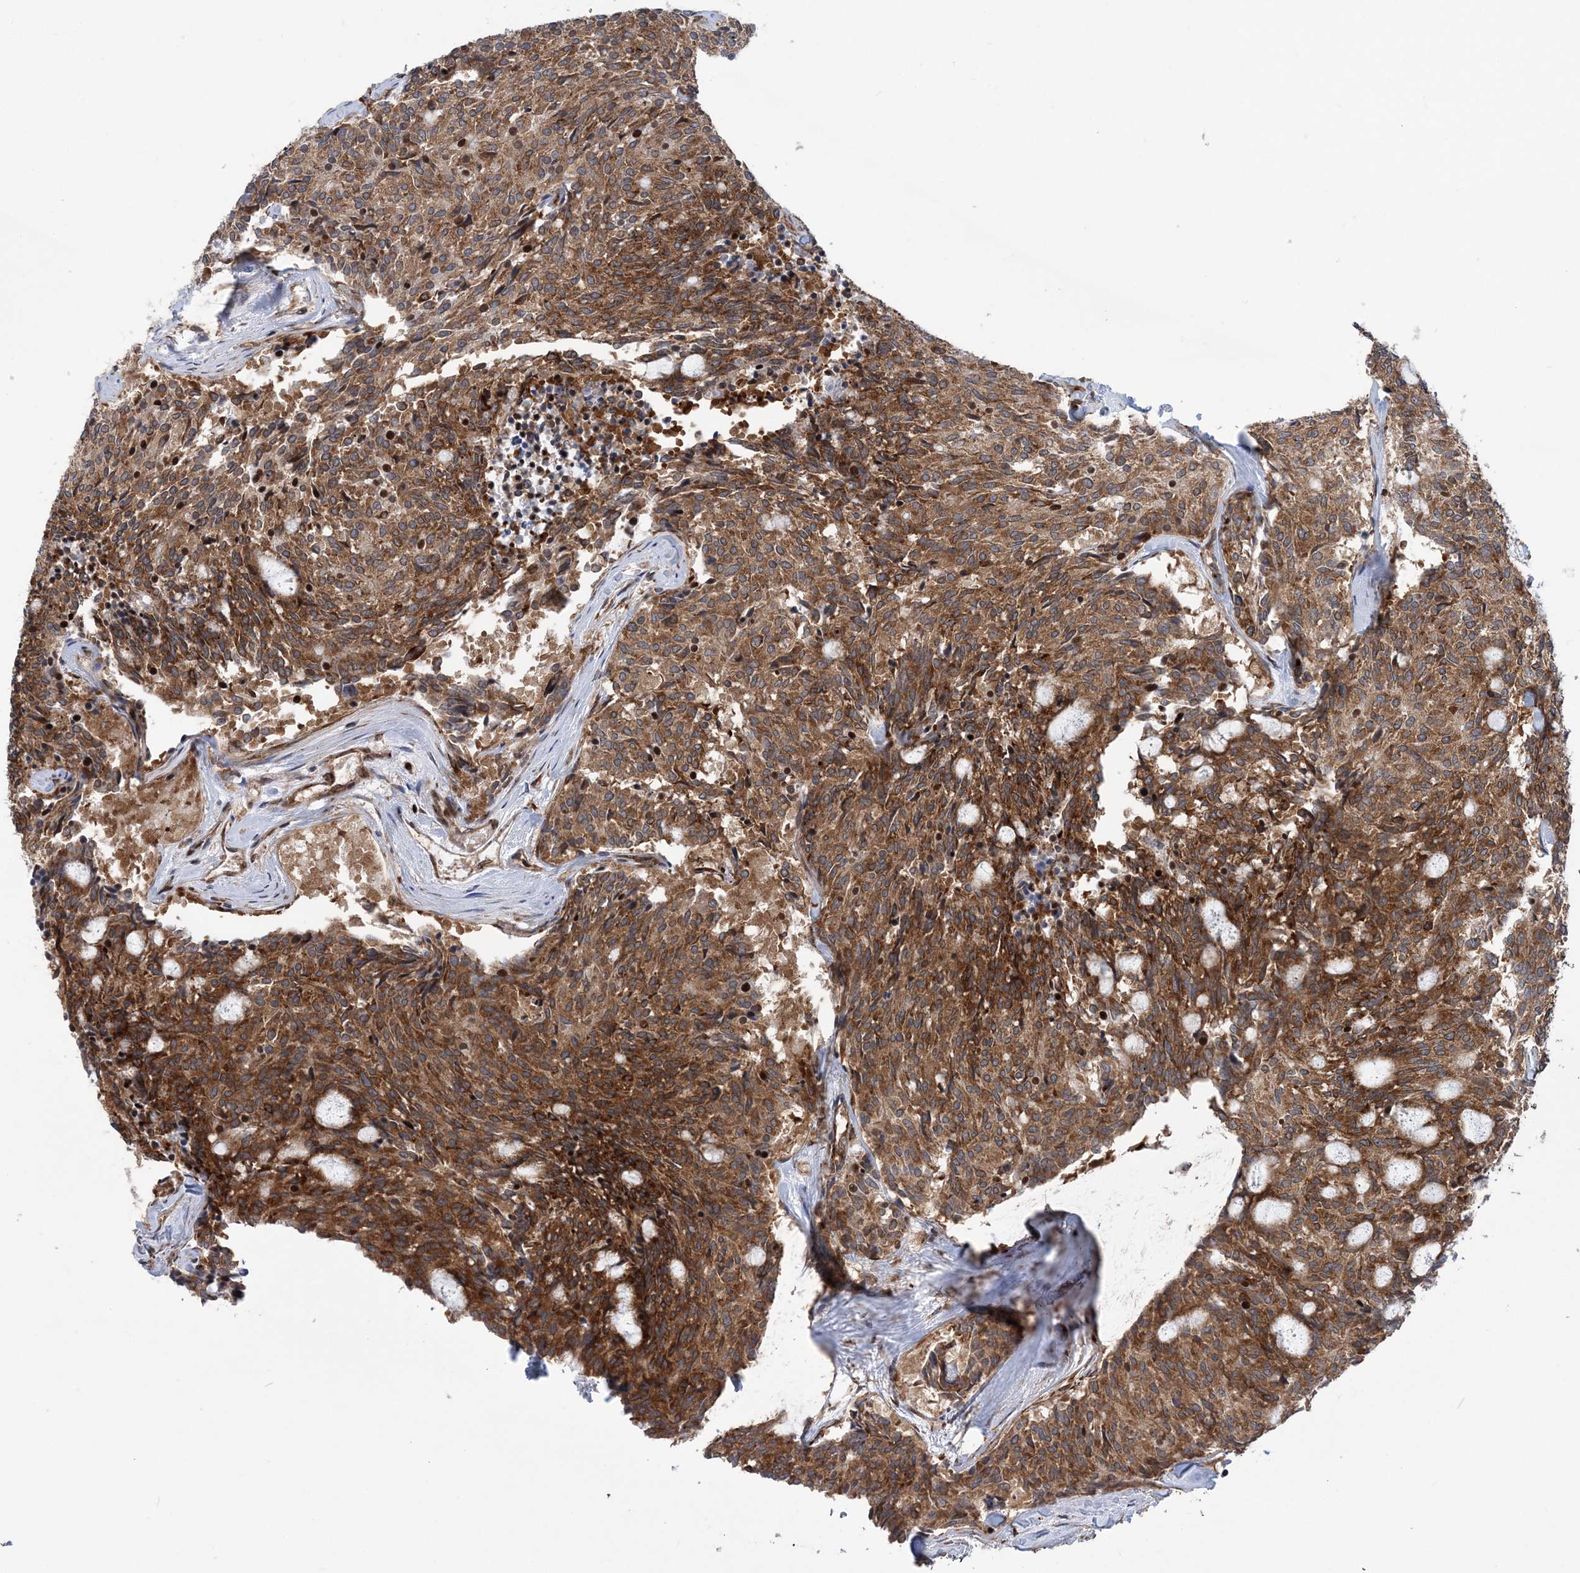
{"staining": {"intensity": "moderate", "quantity": ">75%", "location": "cytoplasmic/membranous,nuclear"}, "tissue": "carcinoid", "cell_type": "Tumor cells", "image_type": "cancer", "snomed": [{"axis": "morphology", "description": "Carcinoid, malignant, NOS"}, {"axis": "topography", "description": "Pancreas"}], "caption": "Protein expression analysis of carcinoid reveals moderate cytoplasmic/membranous and nuclear positivity in about >75% of tumor cells.", "gene": "PHF1", "patient": {"sex": "female", "age": 54}}